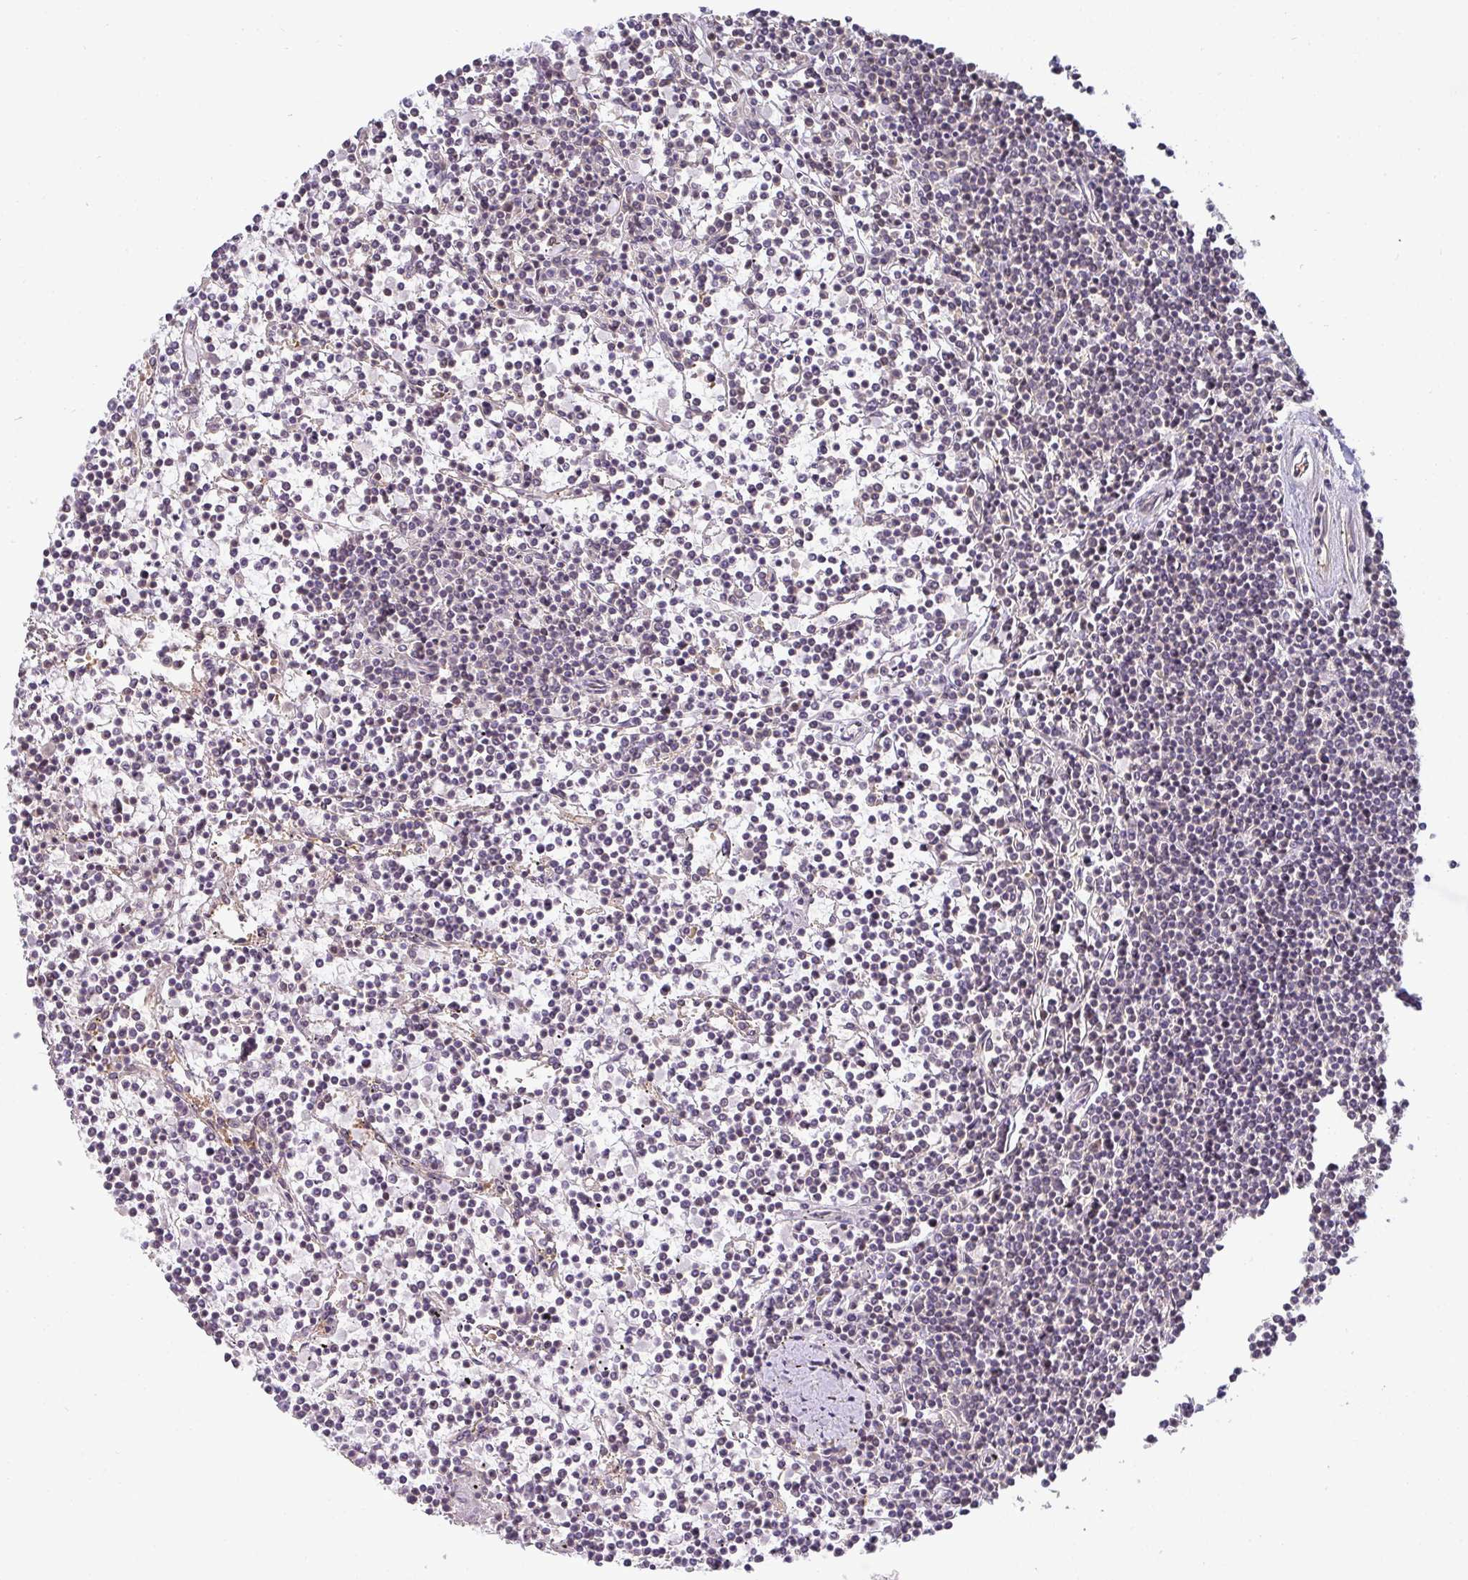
{"staining": {"intensity": "negative", "quantity": "none", "location": "none"}, "tissue": "lymphoma", "cell_type": "Tumor cells", "image_type": "cancer", "snomed": [{"axis": "morphology", "description": "Malignant lymphoma, non-Hodgkin's type, Low grade"}, {"axis": "topography", "description": "Spleen"}], "caption": "The immunohistochemistry (IHC) image has no significant expression in tumor cells of lymphoma tissue. (Brightfield microscopy of DAB (3,3'-diaminobenzidine) immunohistochemistry (IHC) at high magnification).", "gene": "GSDMB", "patient": {"sex": "female", "age": 19}}